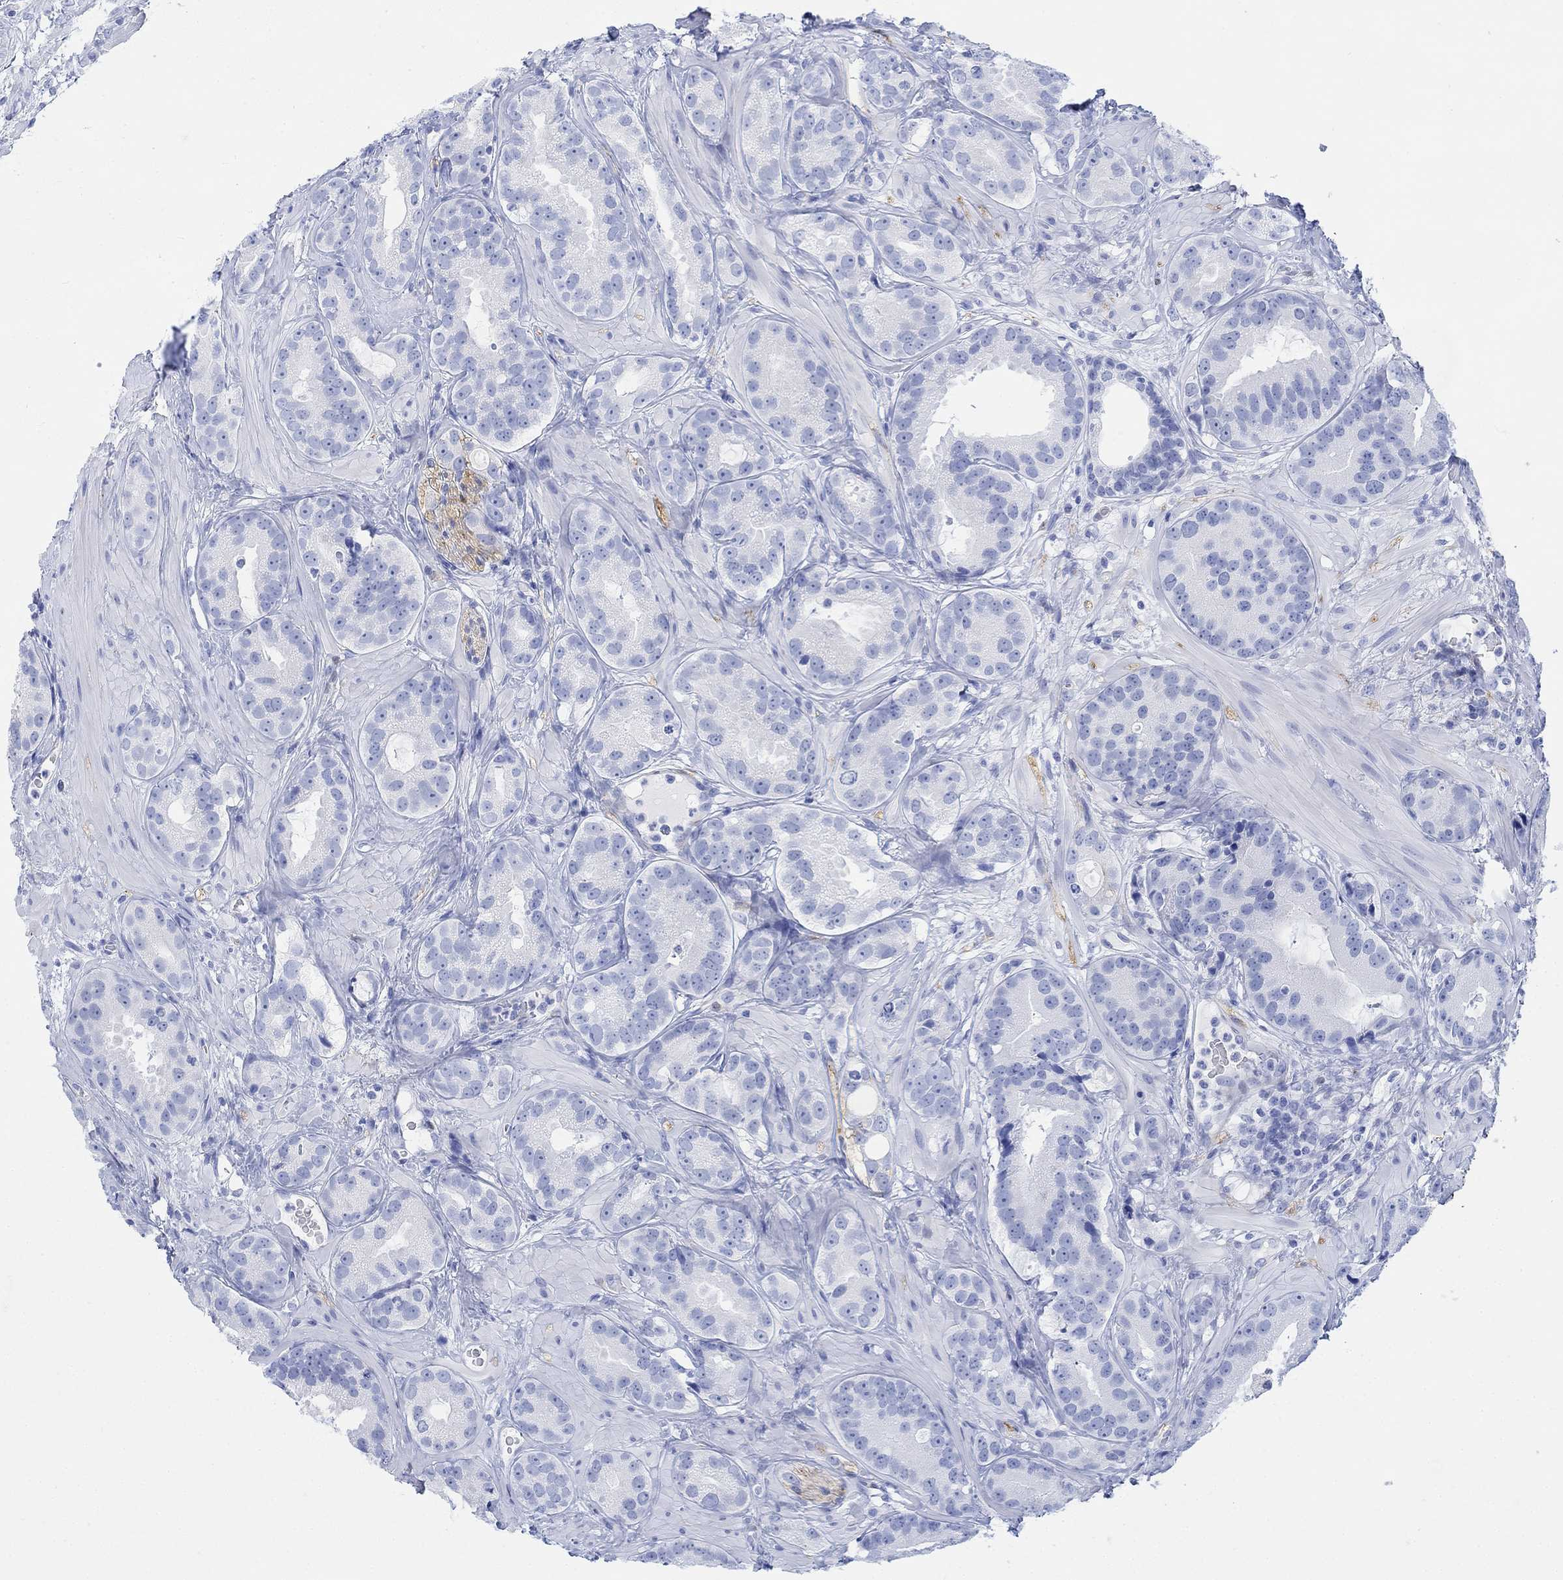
{"staining": {"intensity": "negative", "quantity": "none", "location": "none"}, "tissue": "prostate cancer", "cell_type": "Tumor cells", "image_type": "cancer", "snomed": [{"axis": "morphology", "description": "Adenocarcinoma, NOS"}, {"axis": "topography", "description": "Prostate"}], "caption": "High magnification brightfield microscopy of prostate cancer (adenocarcinoma) stained with DAB (3,3'-diaminobenzidine) (brown) and counterstained with hematoxylin (blue): tumor cells show no significant staining.", "gene": "TPPP3", "patient": {"sex": "male", "age": 69}}